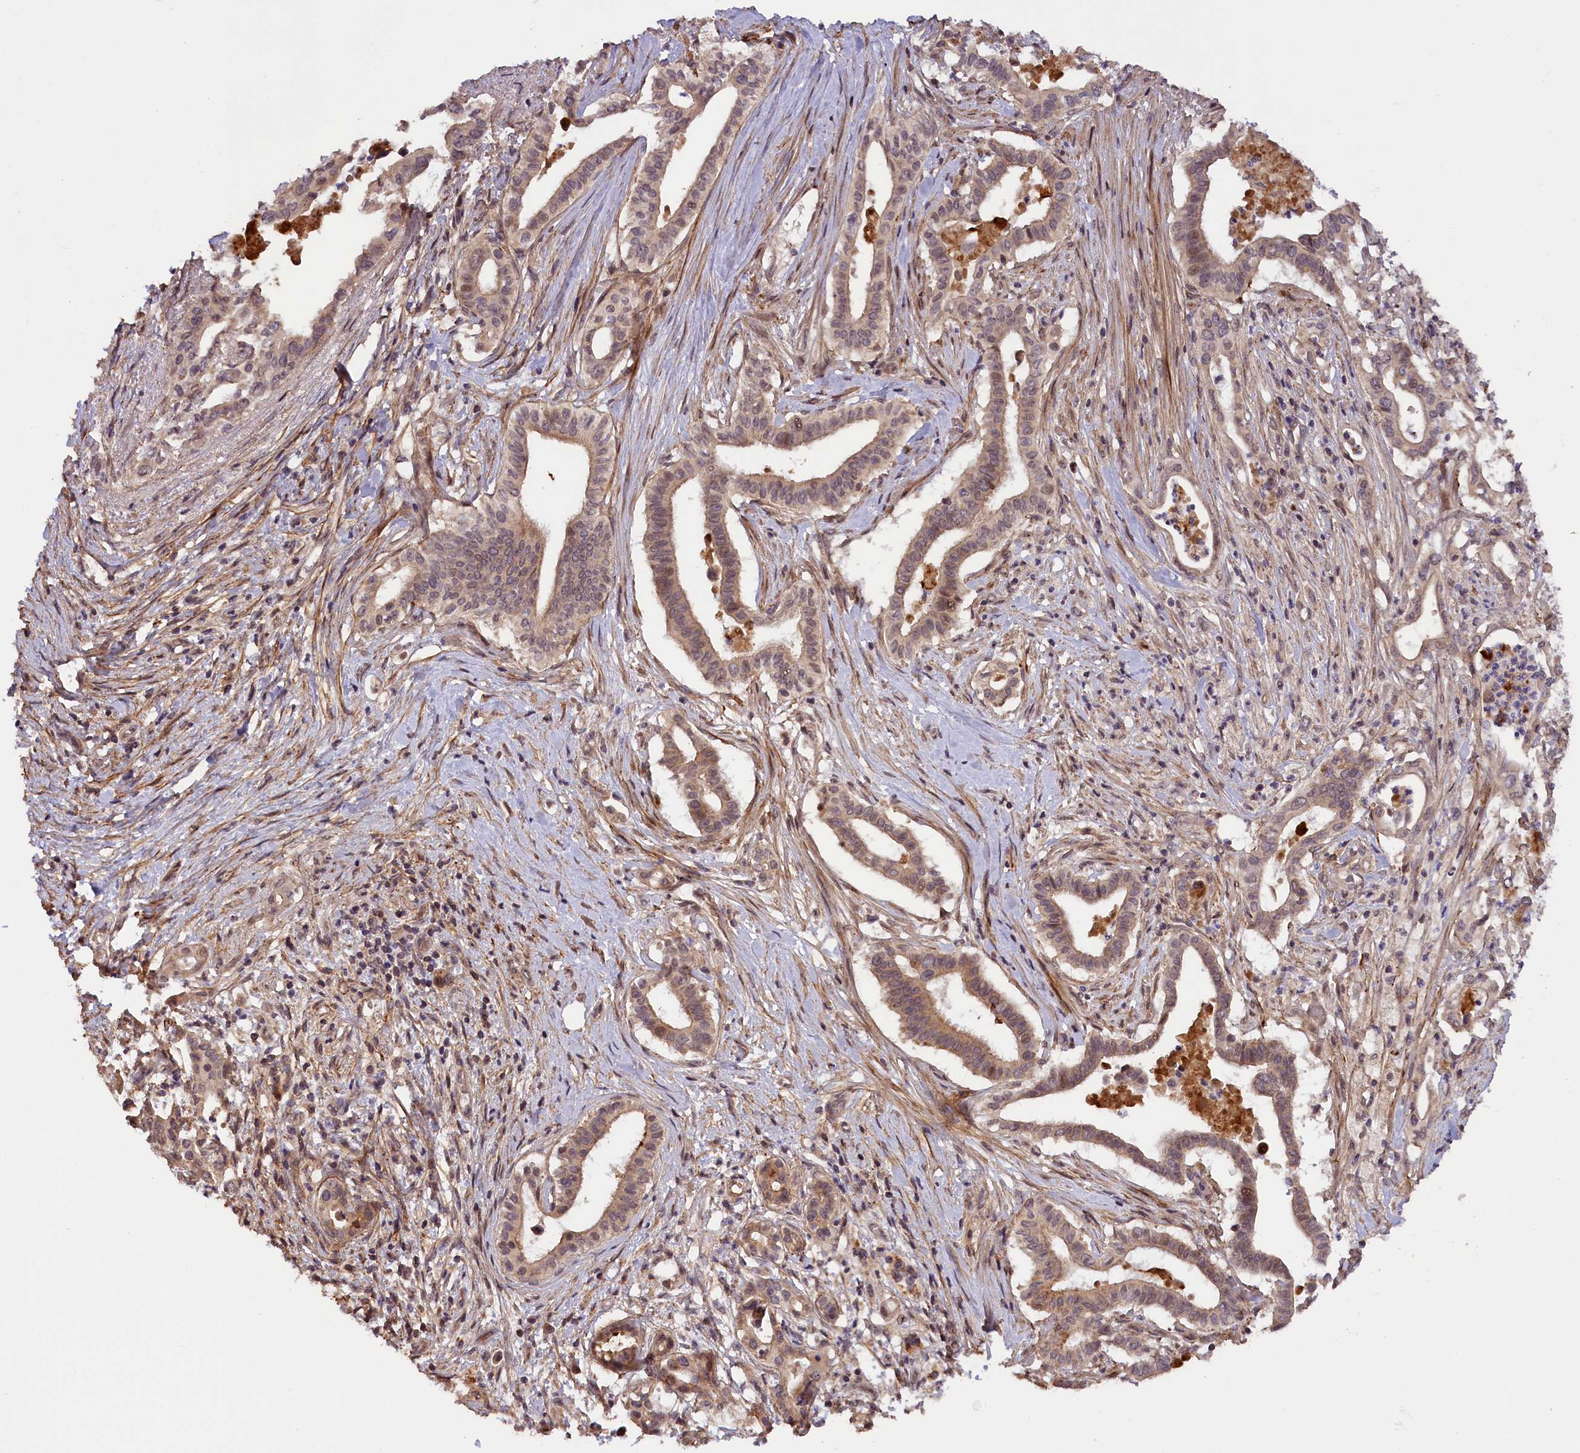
{"staining": {"intensity": "moderate", "quantity": ">75%", "location": "cytoplasmic/membranous"}, "tissue": "pancreatic cancer", "cell_type": "Tumor cells", "image_type": "cancer", "snomed": [{"axis": "morphology", "description": "Adenocarcinoma, NOS"}, {"axis": "topography", "description": "Pancreas"}], "caption": "Immunohistochemical staining of human pancreatic cancer (adenocarcinoma) exhibits medium levels of moderate cytoplasmic/membranous positivity in about >75% of tumor cells. The protein is shown in brown color, while the nuclei are stained blue.", "gene": "ZNF480", "patient": {"sex": "female", "age": 77}}